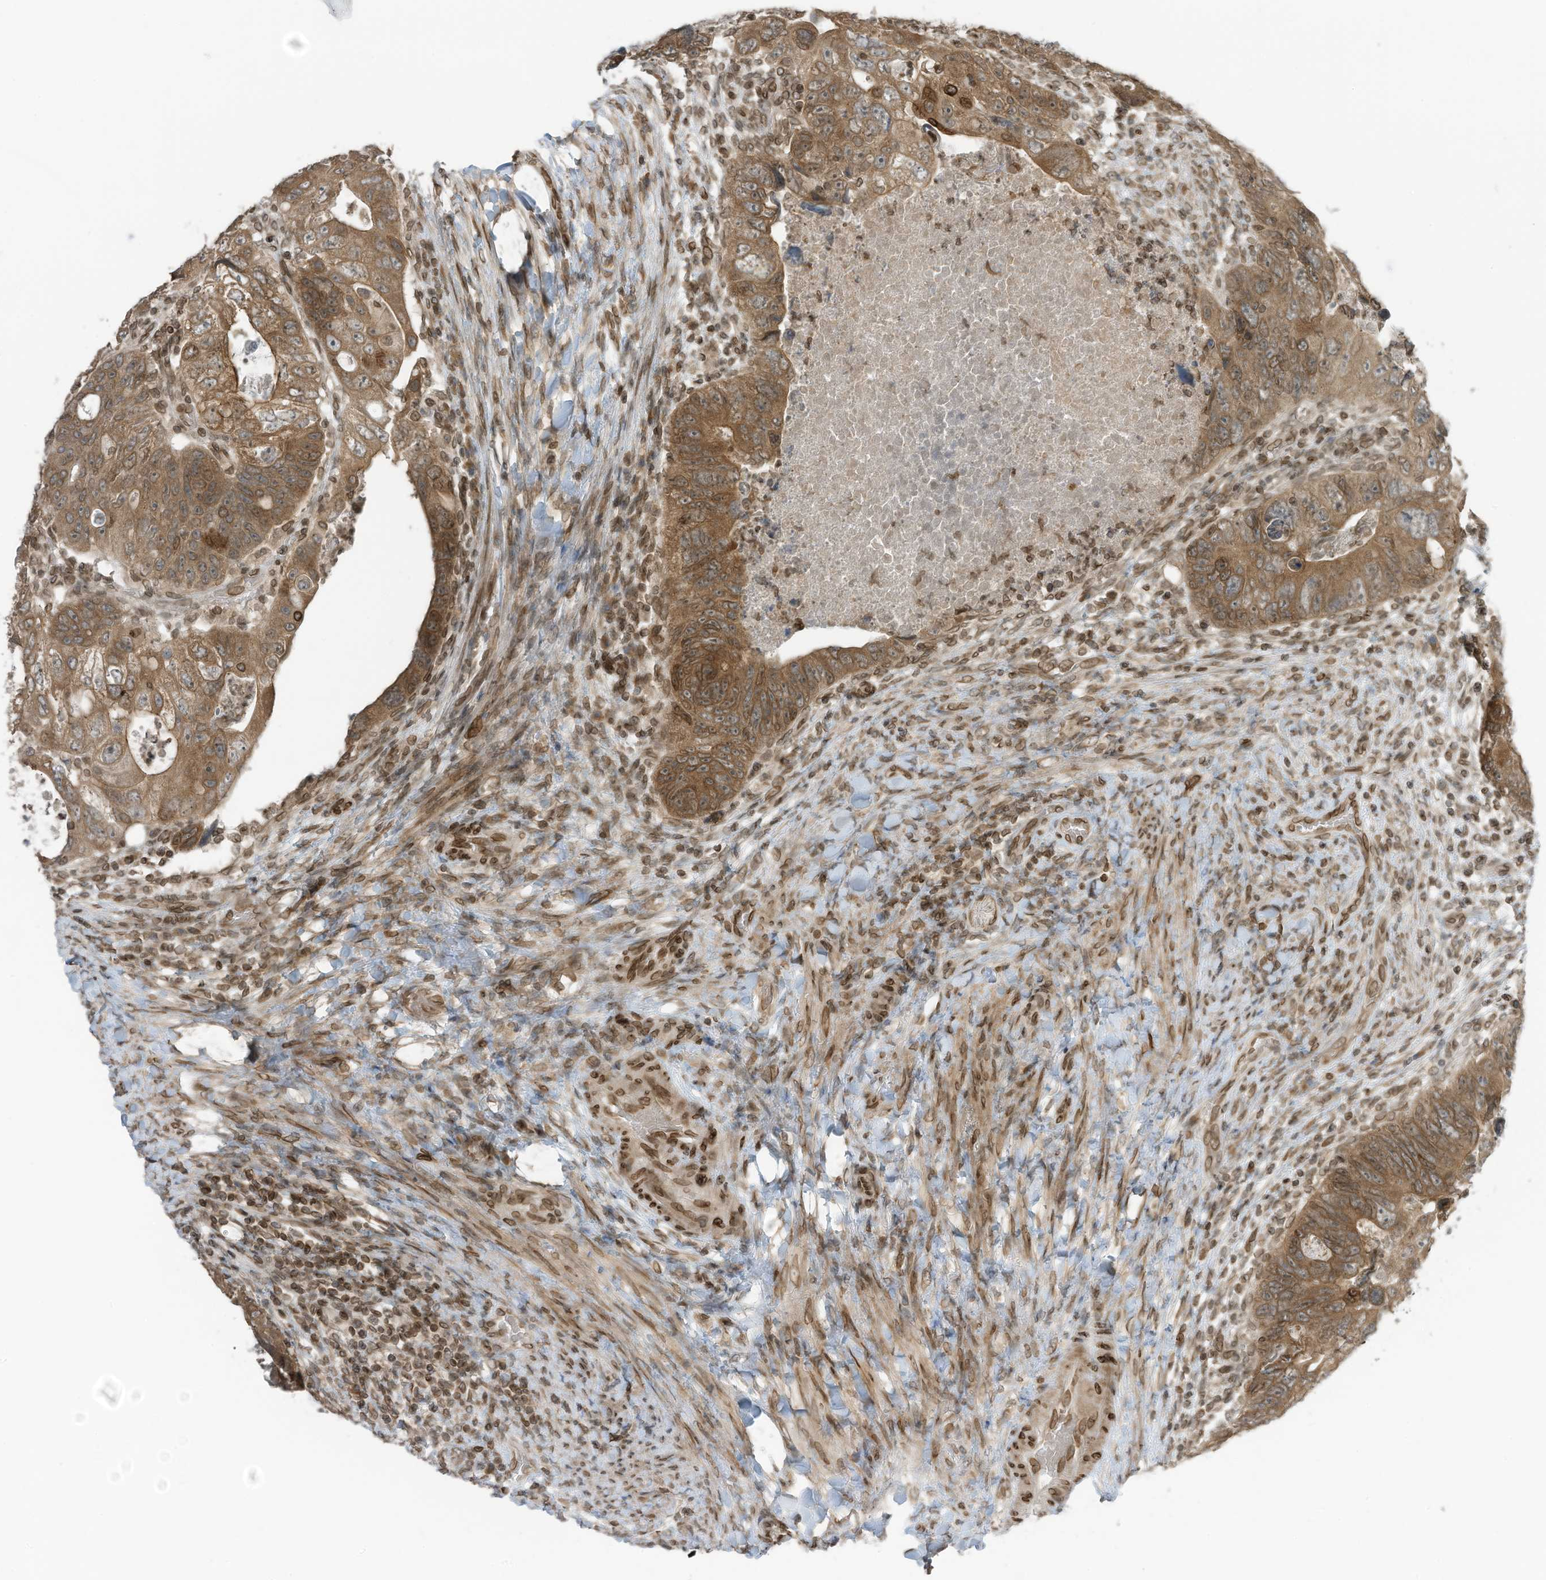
{"staining": {"intensity": "moderate", "quantity": ">75%", "location": "cytoplasmic/membranous,nuclear"}, "tissue": "colorectal cancer", "cell_type": "Tumor cells", "image_type": "cancer", "snomed": [{"axis": "morphology", "description": "Adenocarcinoma, NOS"}, {"axis": "topography", "description": "Rectum"}], "caption": "Colorectal adenocarcinoma tissue demonstrates moderate cytoplasmic/membranous and nuclear expression in approximately >75% of tumor cells, visualized by immunohistochemistry.", "gene": "RABL3", "patient": {"sex": "male", "age": 59}}